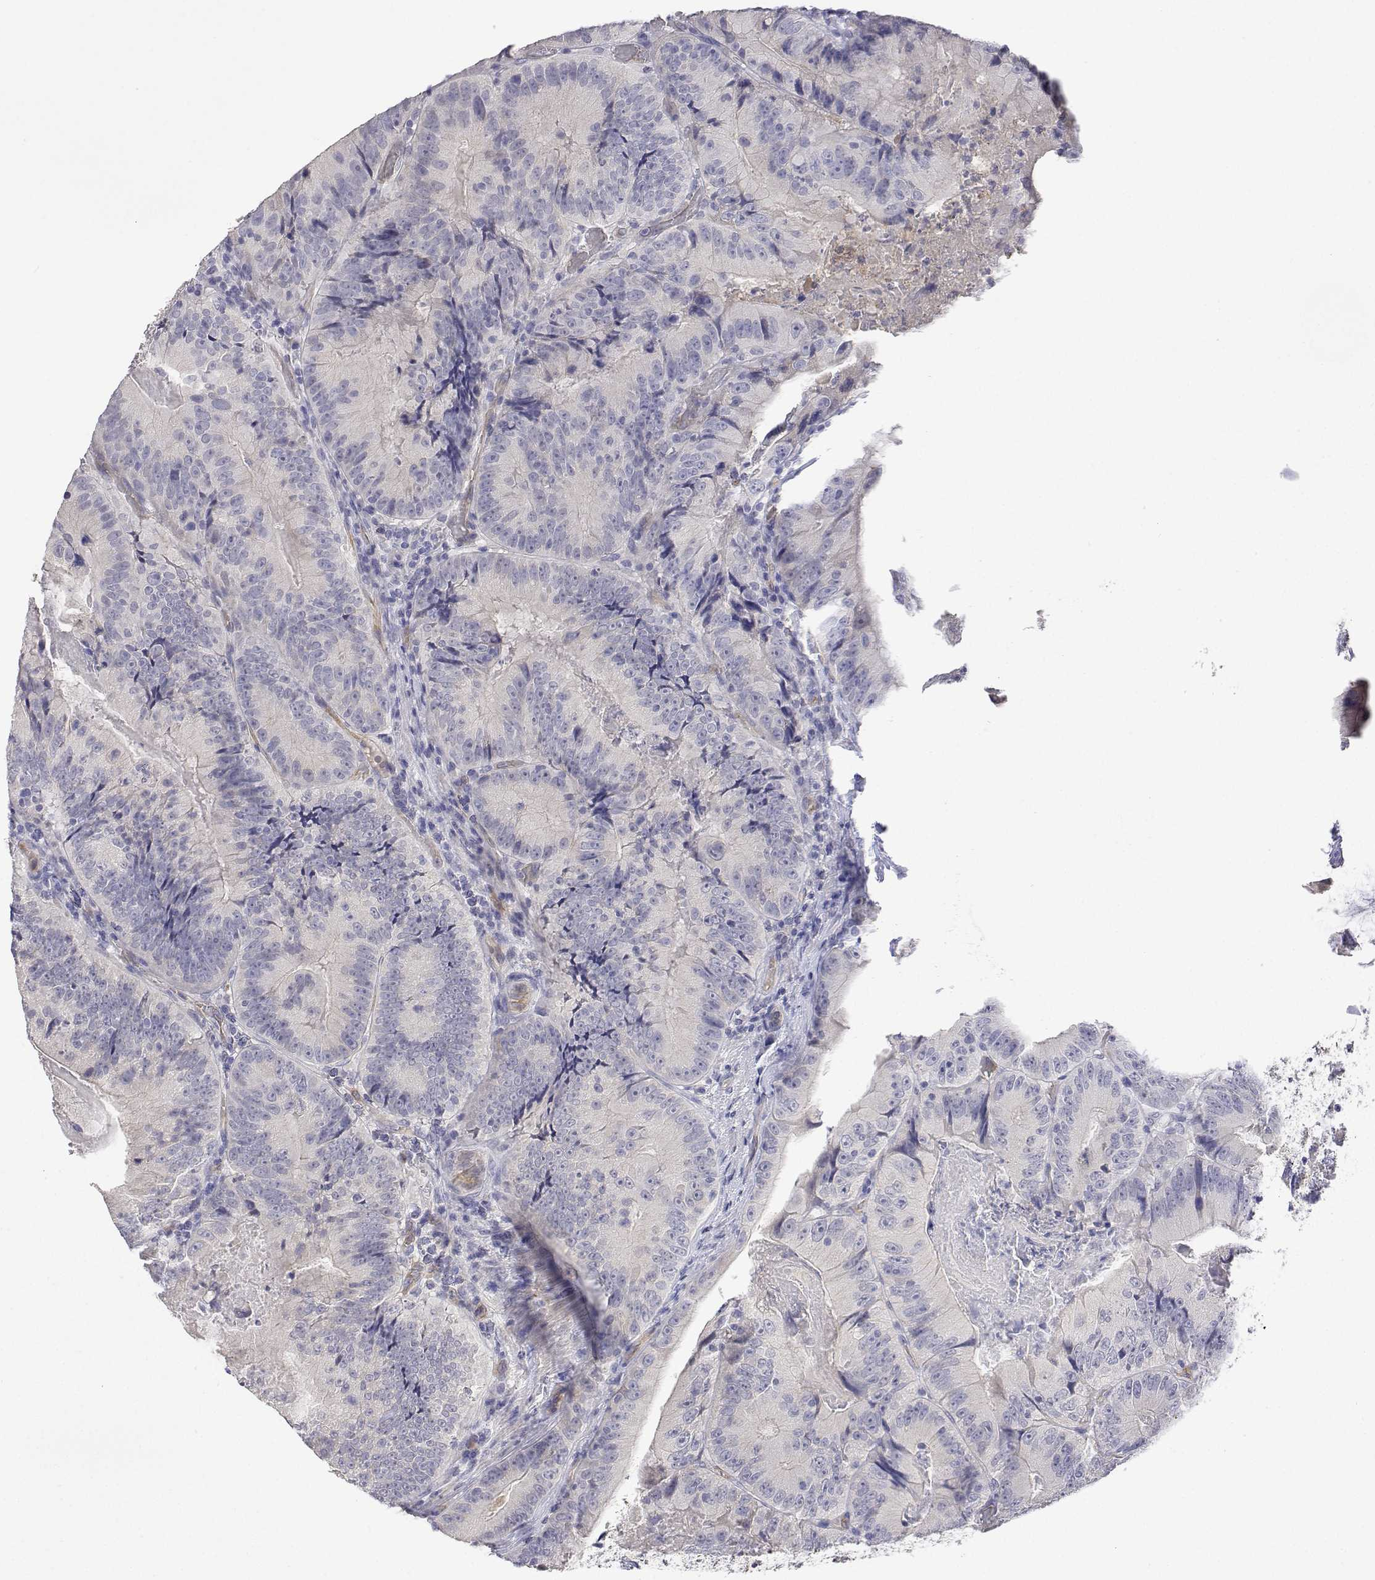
{"staining": {"intensity": "negative", "quantity": "none", "location": "none"}, "tissue": "colorectal cancer", "cell_type": "Tumor cells", "image_type": "cancer", "snomed": [{"axis": "morphology", "description": "Adenocarcinoma, NOS"}, {"axis": "topography", "description": "Colon"}], "caption": "A histopathology image of human colorectal cancer is negative for staining in tumor cells.", "gene": "PLCB1", "patient": {"sex": "female", "age": 86}}